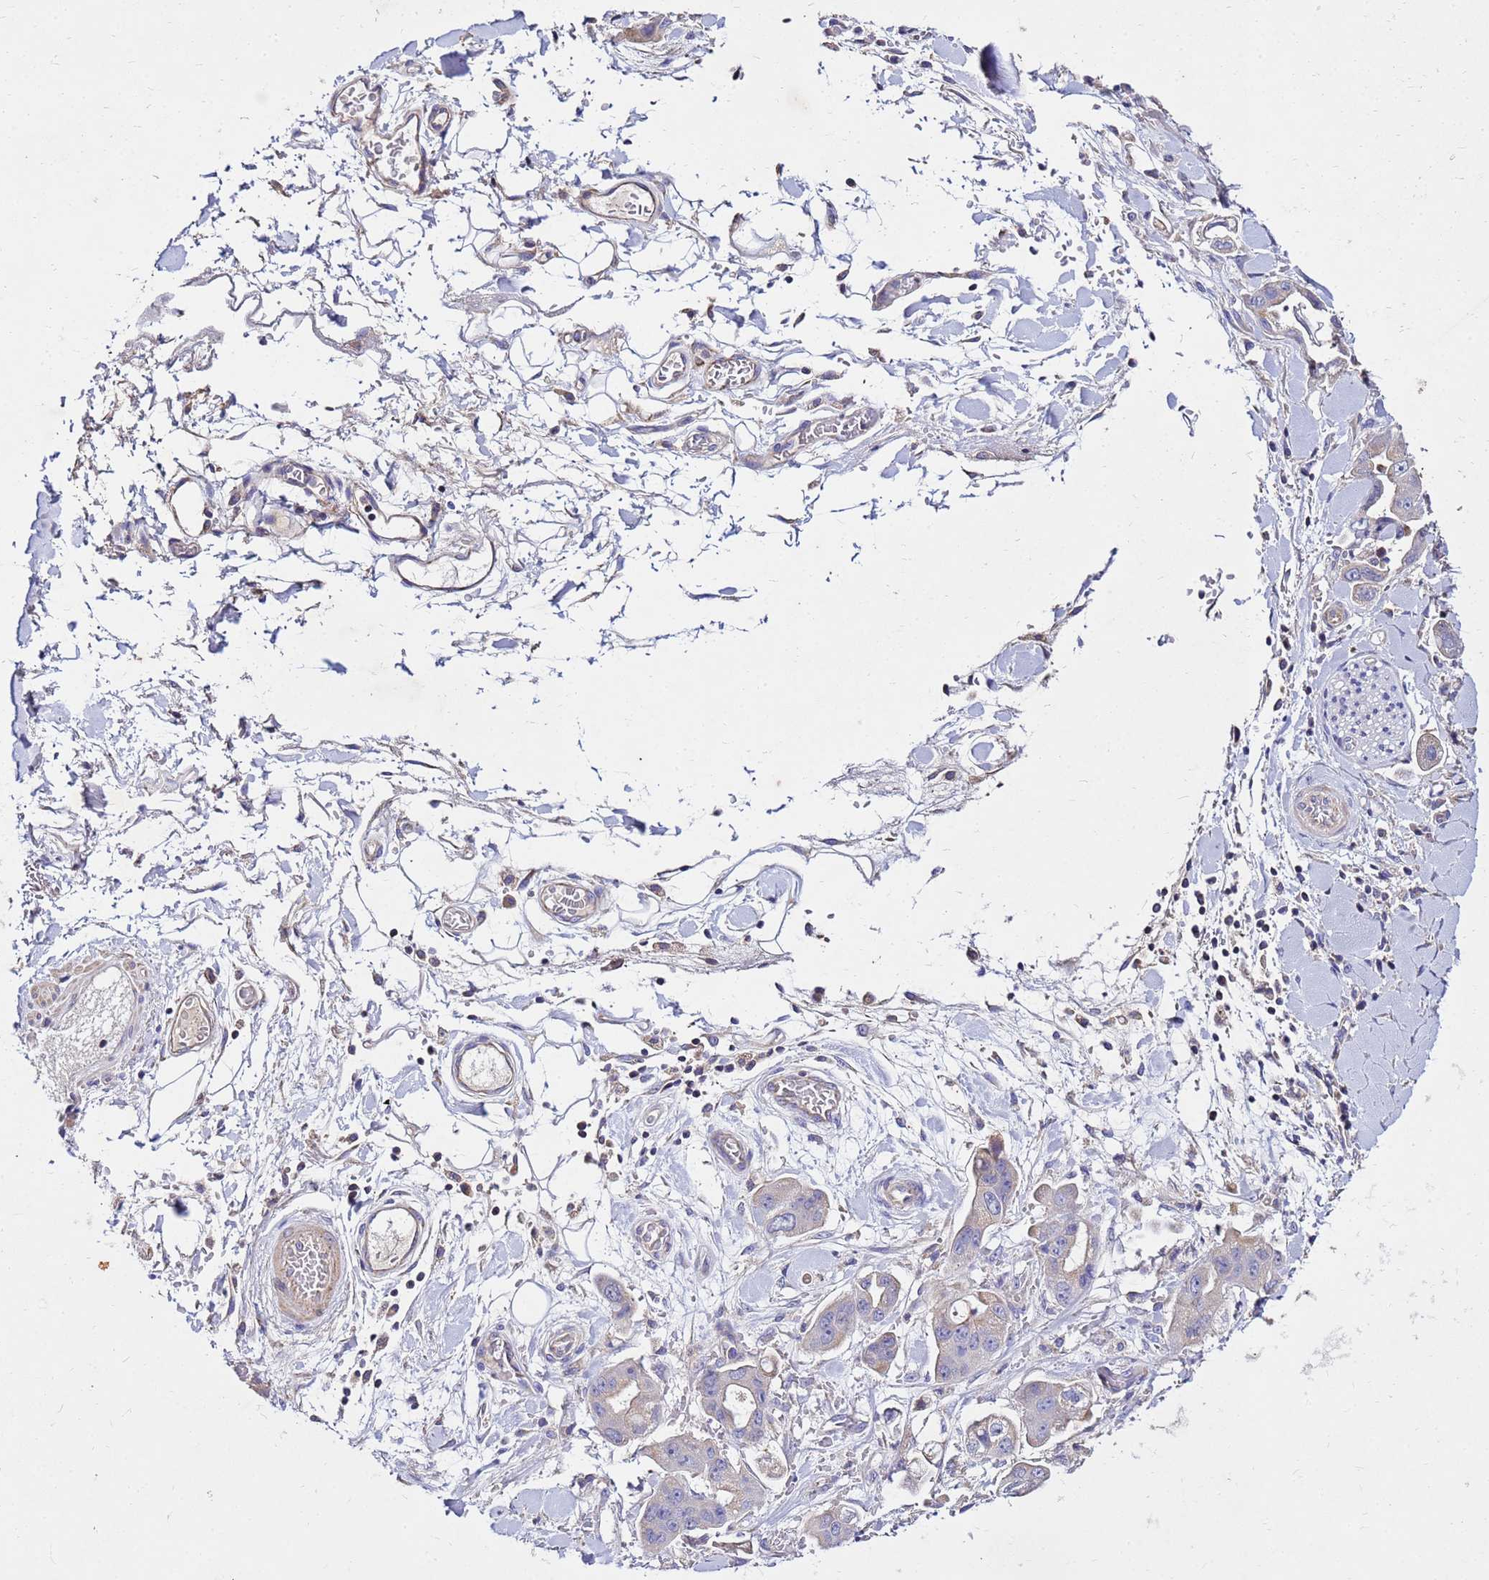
{"staining": {"intensity": "negative", "quantity": "none", "location": "none"}, "tissue": "stomach cancer", "cell_type": "Tumor cells", "image_type": "cancer", "snomed": [{"axis": "morphology", "description": "Adenocarcinoma, NOS"}, {"axis": "topography", "description": "Stomach"}], "caption": "Tumor cells show no significant positivity in stomach cancer.", "gene": "COX14", "patient": {"sex": "male", "age": 62}}